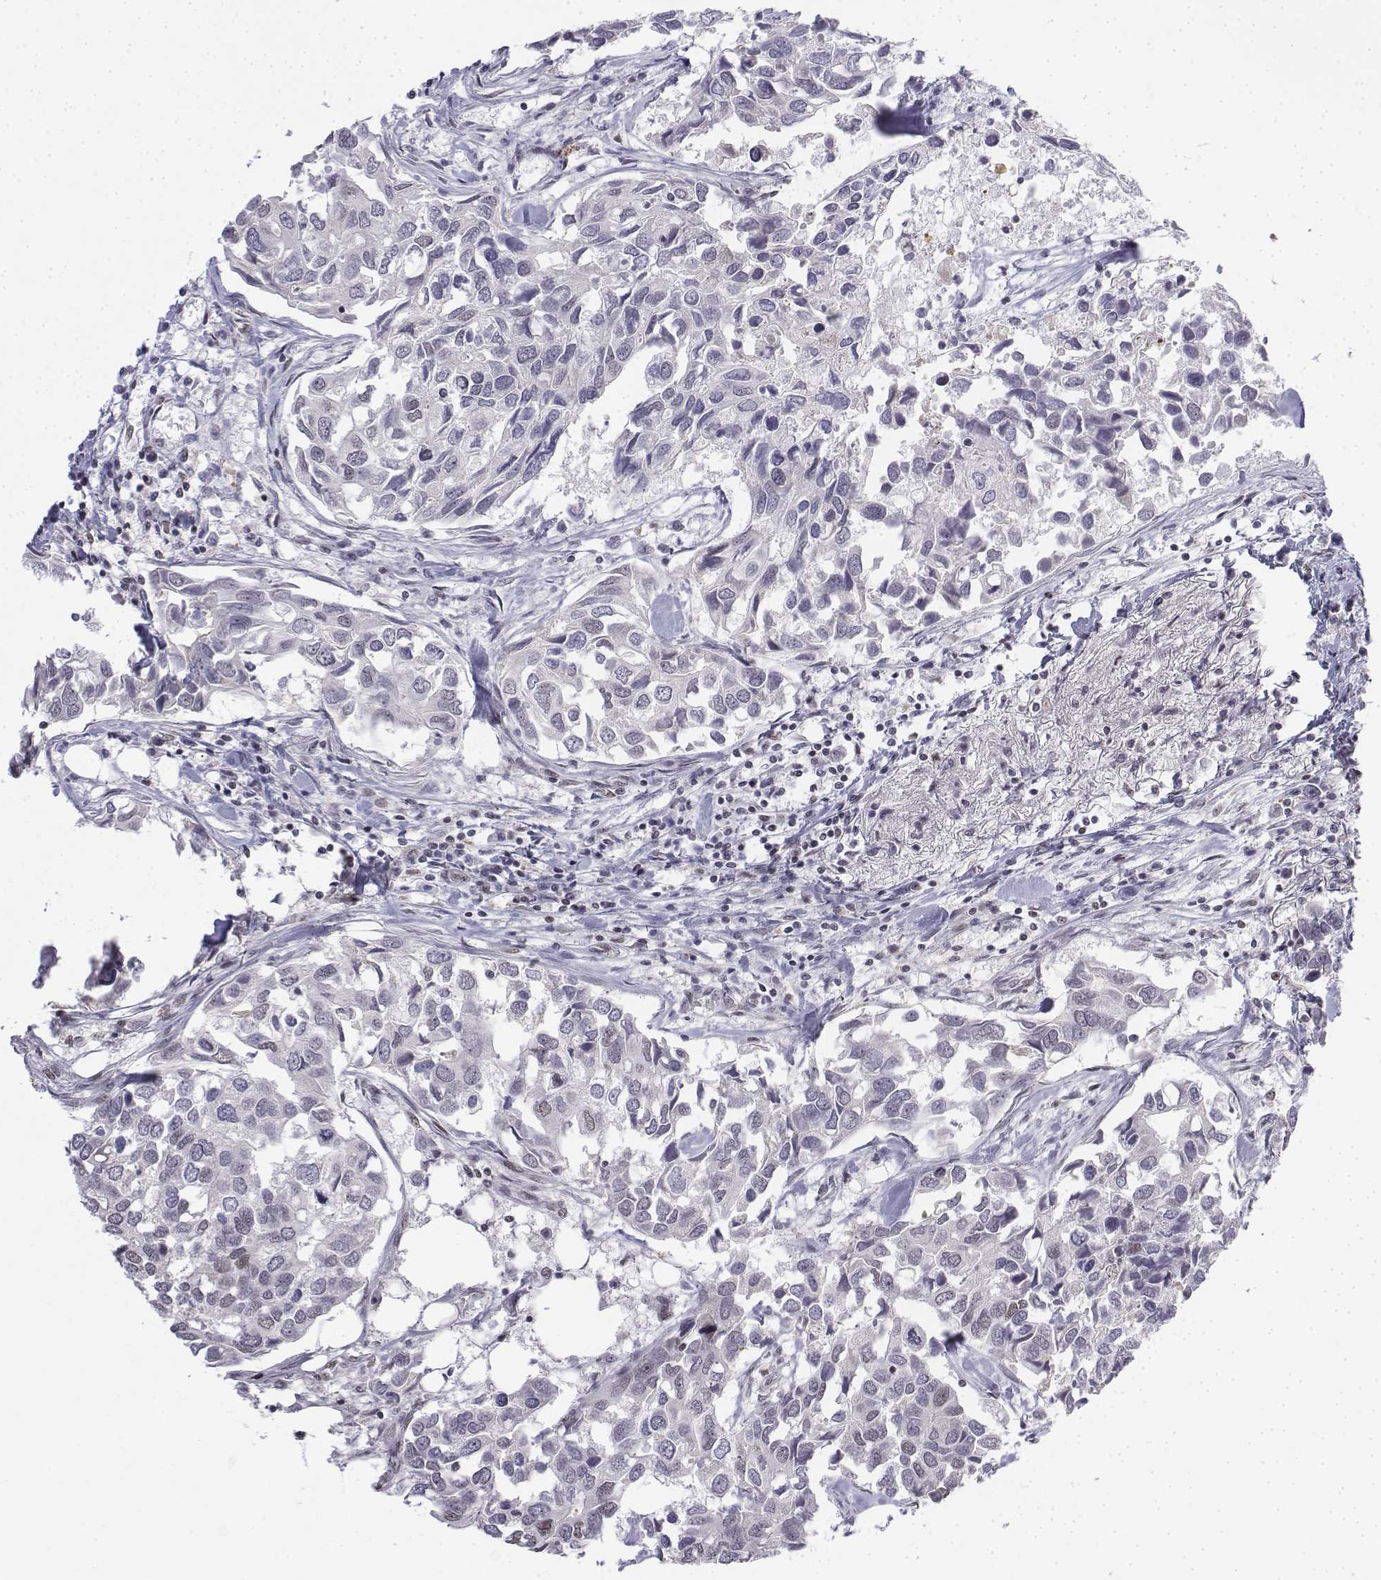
{"staining": {"intensity": "negative", "quantity": "none", "location": "none"}, "tissue": "breast cancer", "cell_type": "Tumor cells", "image_type": "cancer", "snomed": [{"axis": "morphology", "description": "Duct carcinoma"}, {"axis": "topography", "description": "Breast"}], "caption": "This is a photomicrograph of IHC staining of infiltrating ductal carcinoma (breast), which shows no expression in tumor cells.", "gene": "SETD1A", "patient": {"sex": "female", "age": 83}}